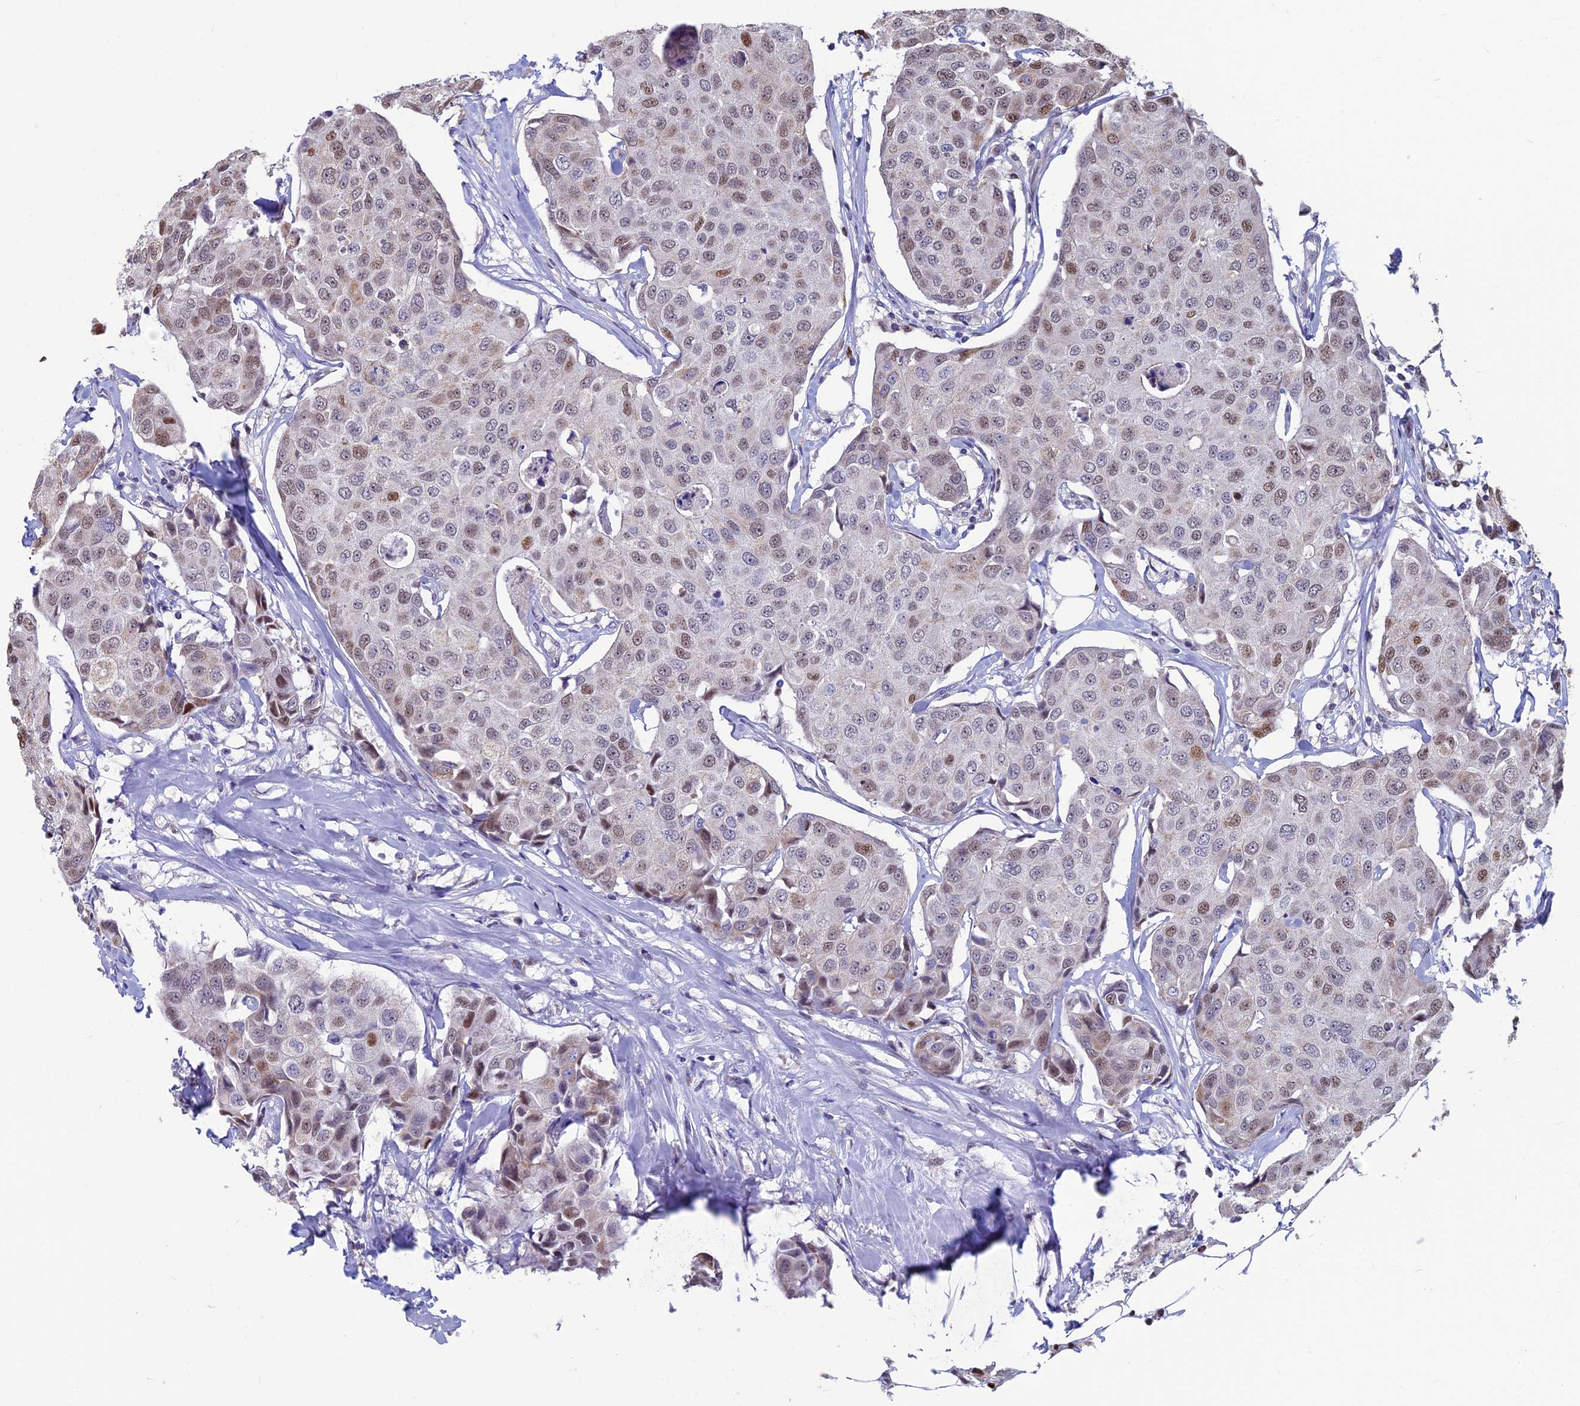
{"staining": {"intensity": "moderate", "quantity": "<25%", "location": "nuclear"}, "tissue": "breast cancer", "cell_type": "Tumor cells", "image_type": "cancer", "snomed": [{"axis": "morphology", "description": "Duct carcinoma"}, {"axis": "topography", "description": "Breast"}], "caption": "This photomicrograph reveals breast cancer stained with IHC to label a protein in brown. The nuclear of tumor cells show moderate positivity for the protein. Nuclei are counter-stained blue.", "gene": "ACSS1", "patient": {"sex": "female", "age": 80}}